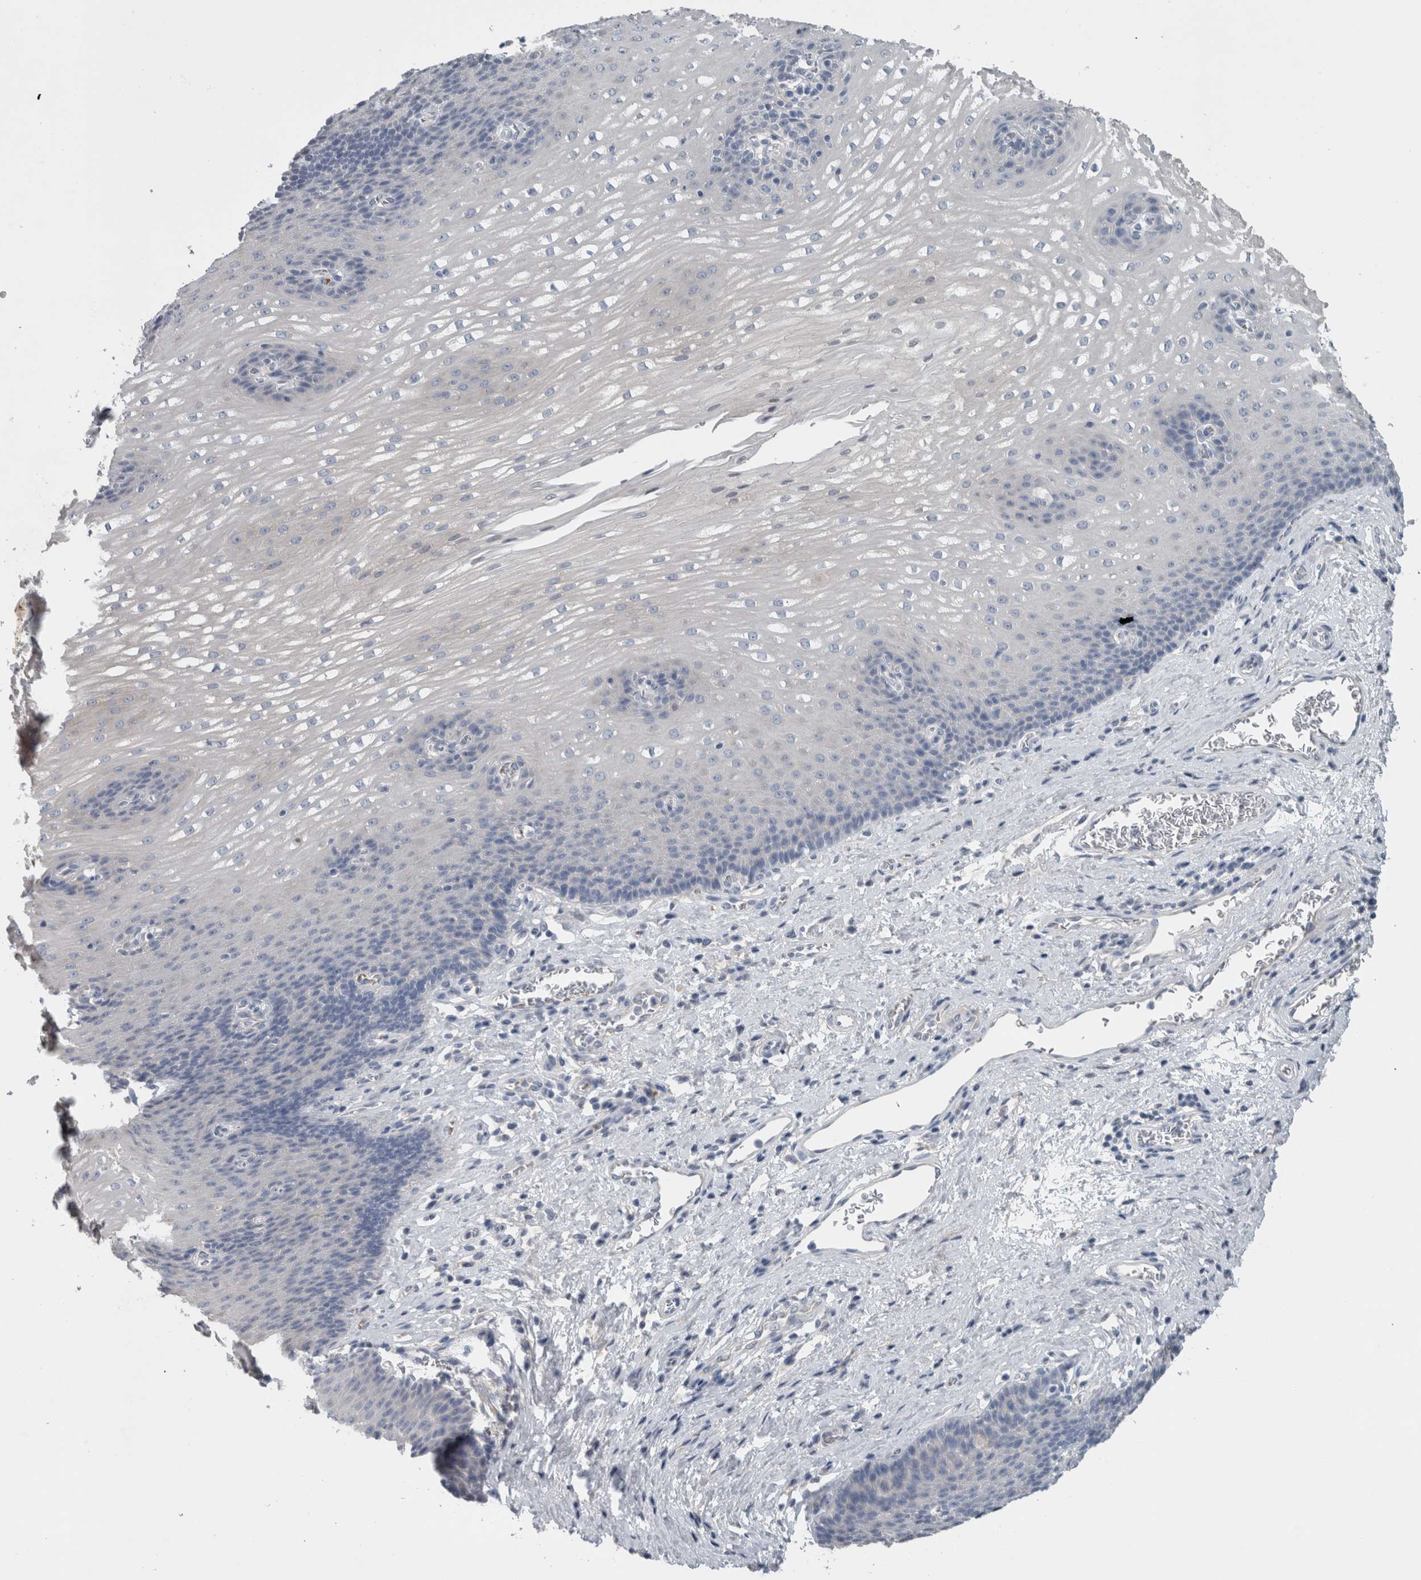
{"staining": {"intensity": "negative", "quantity": "none", "location": "none"}, "tissue": "esophagus", "cell_type": "Squamous epithelial cells", "image_type": "normal", "snomed": [{"axis": "morphology", "description": "Normal tissue, NOS"}, {"axis": "topography", "description": "Esophagus"}], "caption": "The immunohistochemistry image has no significant expression in squamous epithelial cells of esophagus. Brightfield microscopy of IHC stained with DAB (brown) and hematoxylin (blue), captured at high magnification.", "gene": "SH3GL2", "patient": {"sex": "male", "age": 48}}